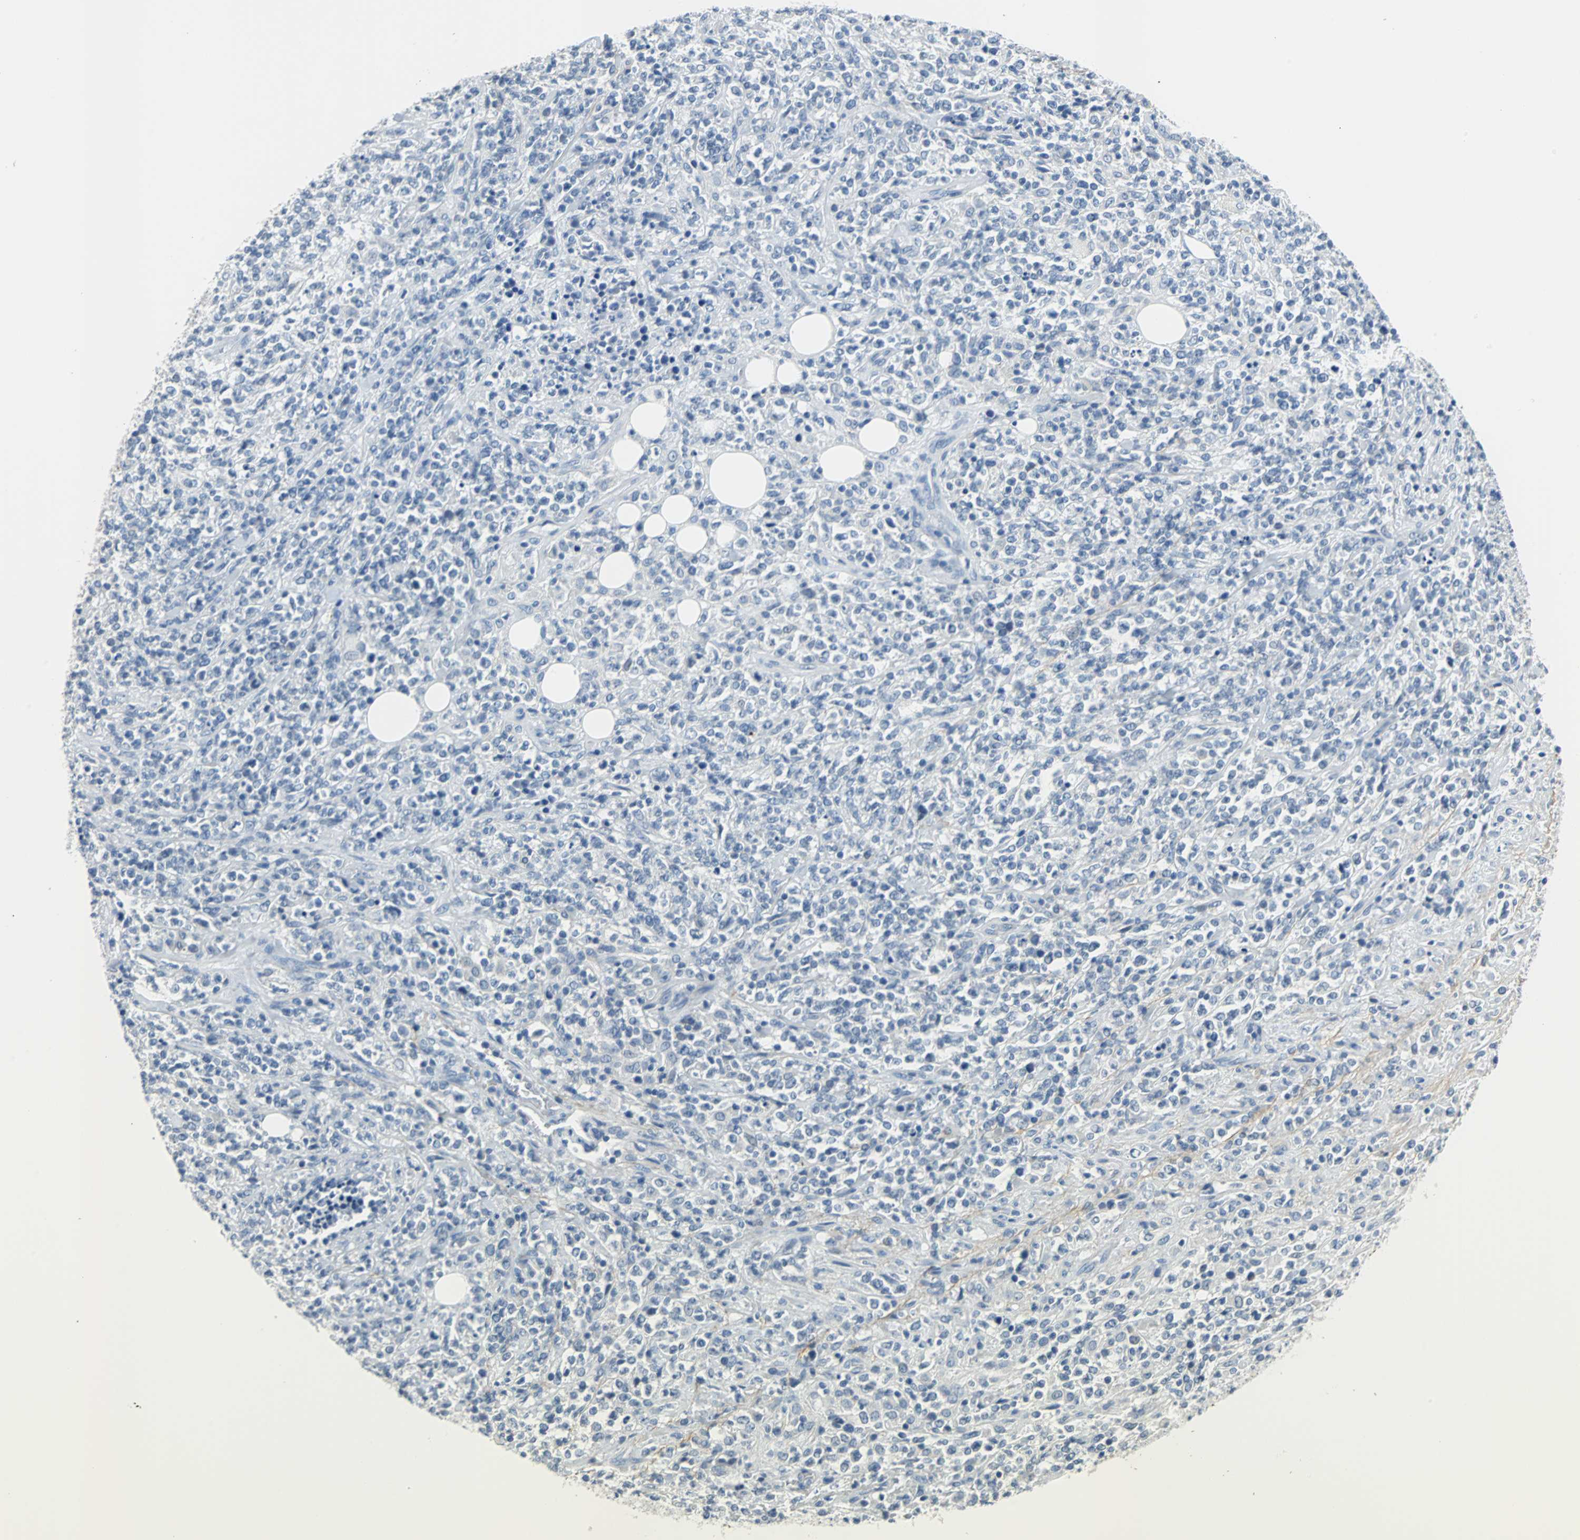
{"staining": {"intensity": "negative", "quantity": "none", "location": "none"}, "tissue": "lymphoma", "cell_type": "Tumor cells", "image_type": "cancer", "snomed": [{"axis": "morphology", "description": "Malignant lymphoma, non-Hodgkin's type, High grade"}, {"axis": "topography", "description": "Soft tissue"}], "caption": "A micrograph of human lymphoma is negative for staining in tumor cells.", "gene": "MUC7", "patient": {"sex": "male", "age": 18}}